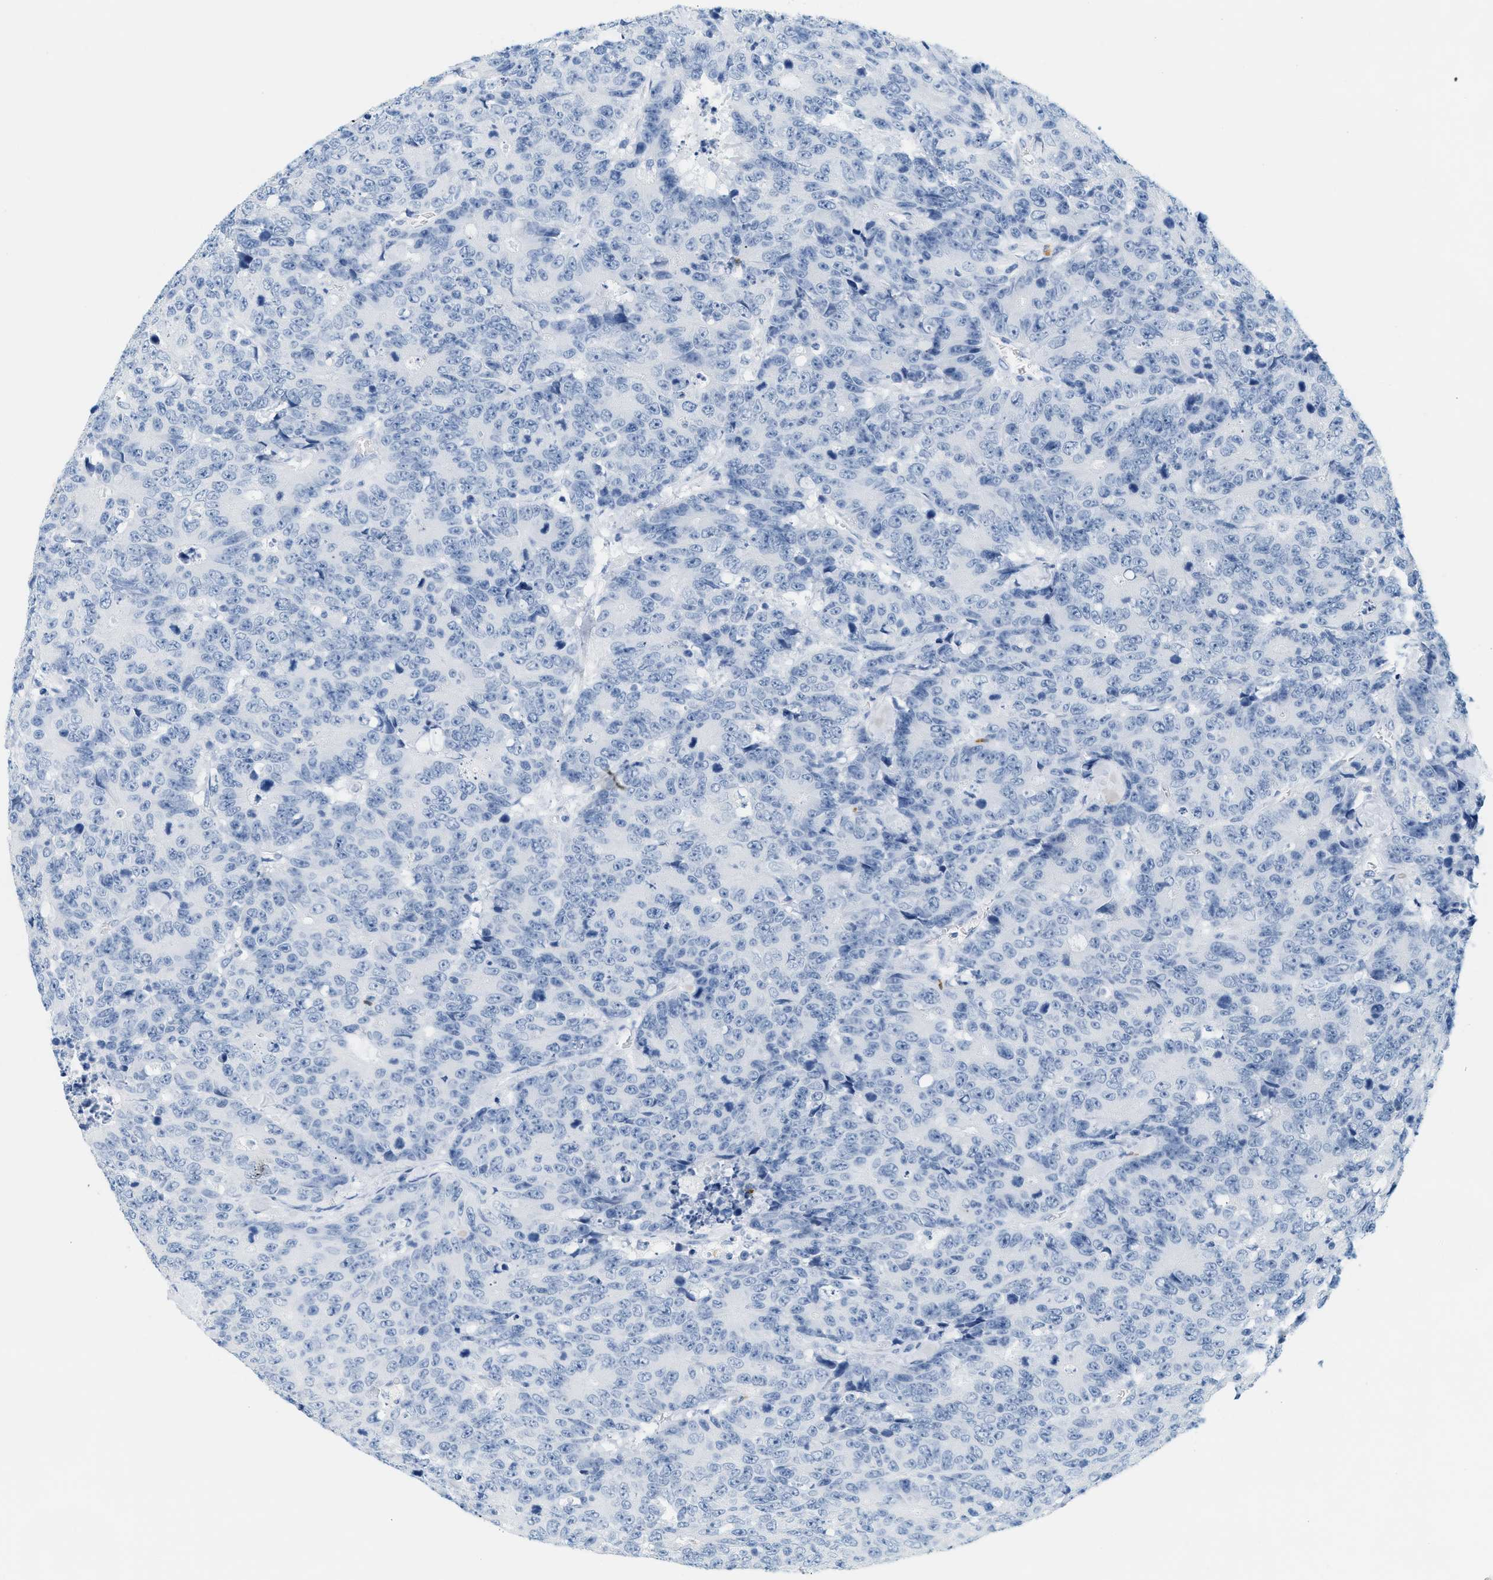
{"staining": {"intensity": "negative", "quantity": "none", "location": "none"}, "tissue": "colorectal cancer", "cell_type": "Tumor cells", "image_type": "cancer", "snomed": [{"axis": "morphology", "description": "Adenocarcinoma, NOS"}, {"axis": "topography", "description": "Colon"}], "caption": "There is no significant staining in tumor cells of colorectal cancer.", "gene": "LCN2", "patient": {"sex": "female", "age": 86}}